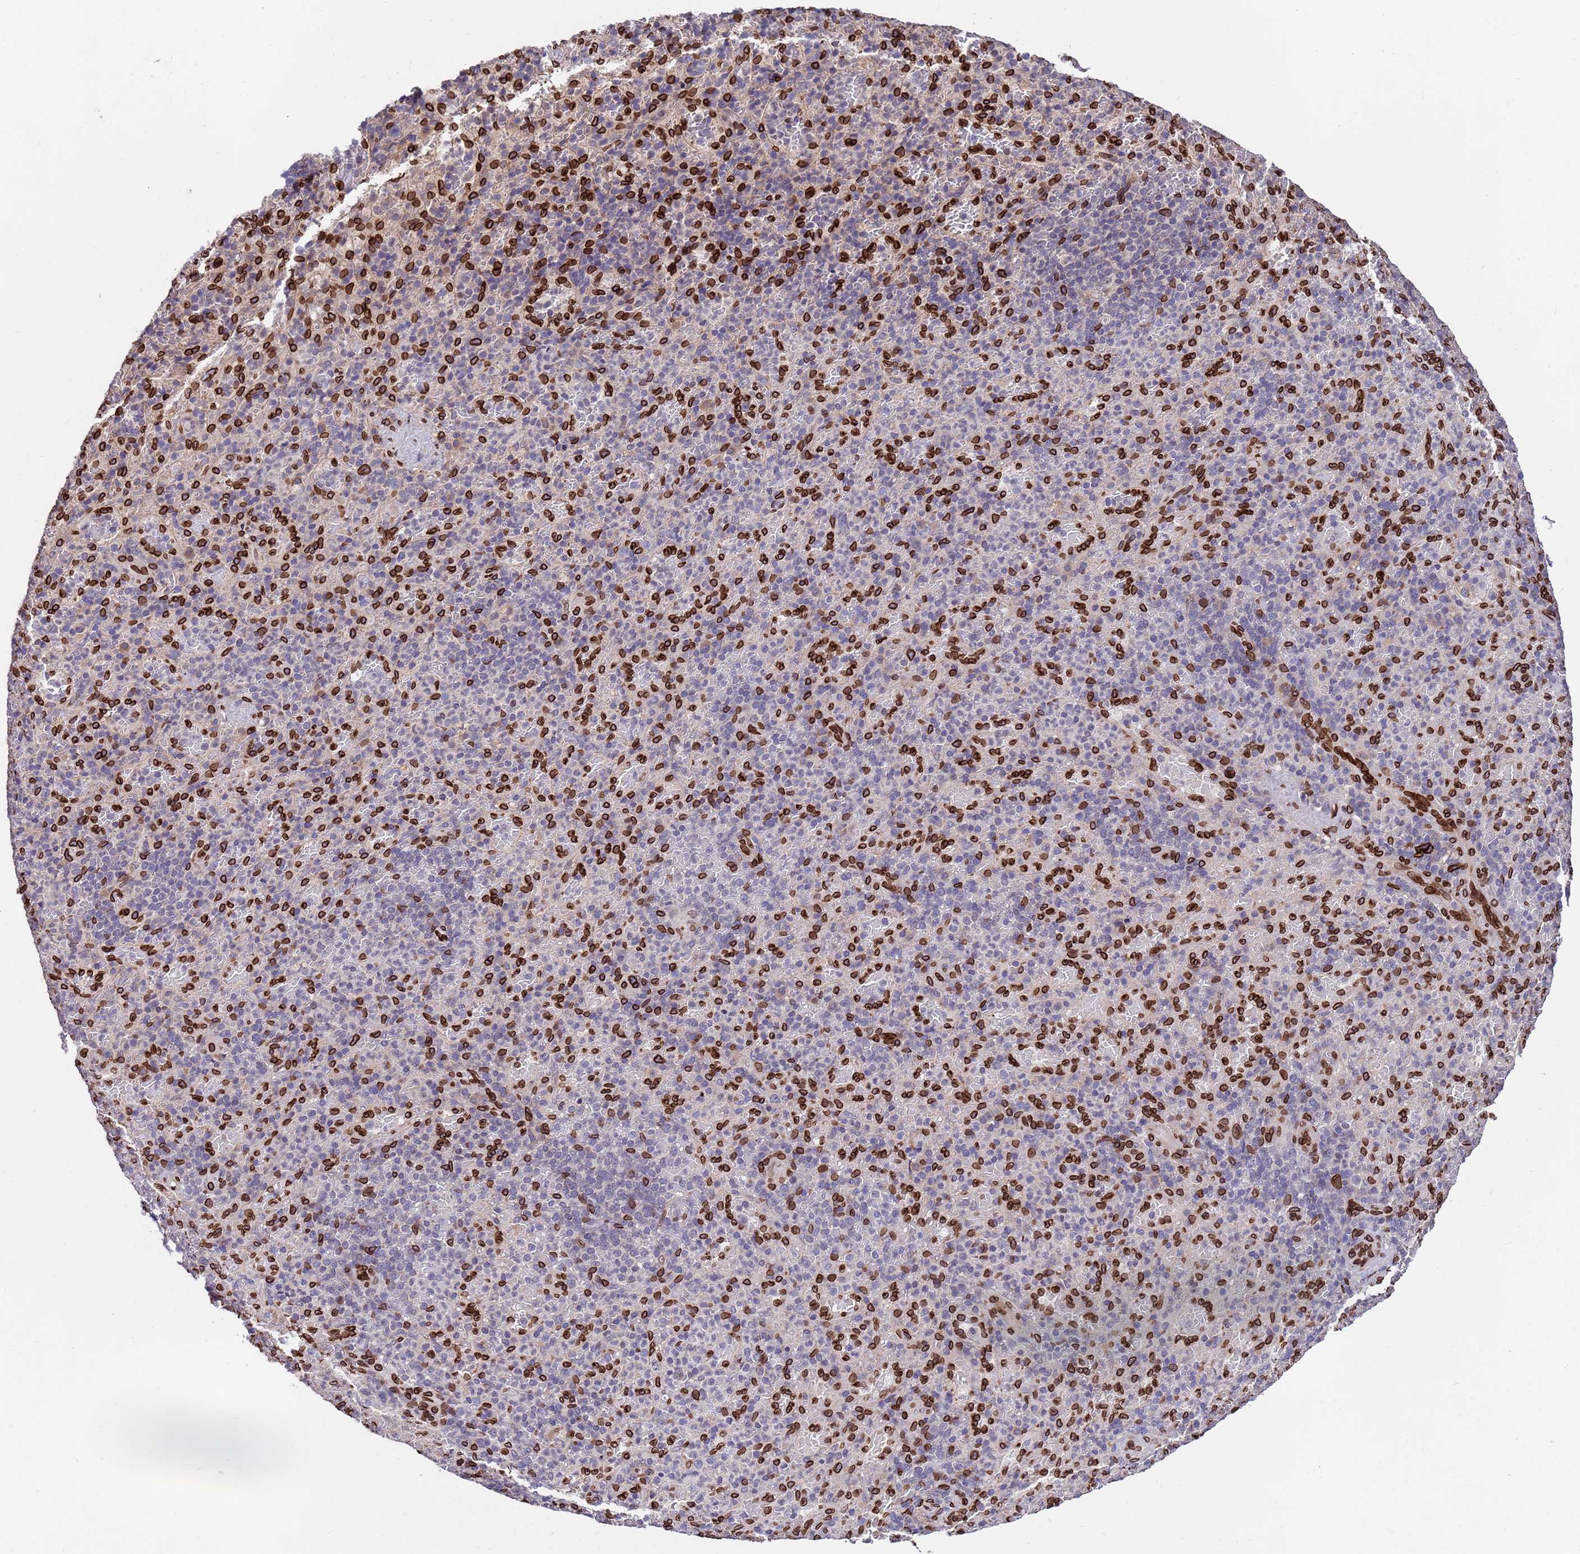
{"staining": {"intensity": "strong", "quantity": "<25%", "location": "cytoplasmic/membranous,nuclear"}, "tissue": "spleen", "cell_type": "Cells in red pulp", "image_type": "normal", "snomed": [{"axis": "morphology", "description": "Normal tissue, NOS"}, {"axis": "topography", "description": "Spleen"}], "caption": "Protein expression analysis of unremarkable human spleen reveals strong cytoplasmic/membranous,nuclear positivity in about <25% of cells in red pulp.", "gene": "GPR135", "patient": {"sex": "female", "age": 74}}